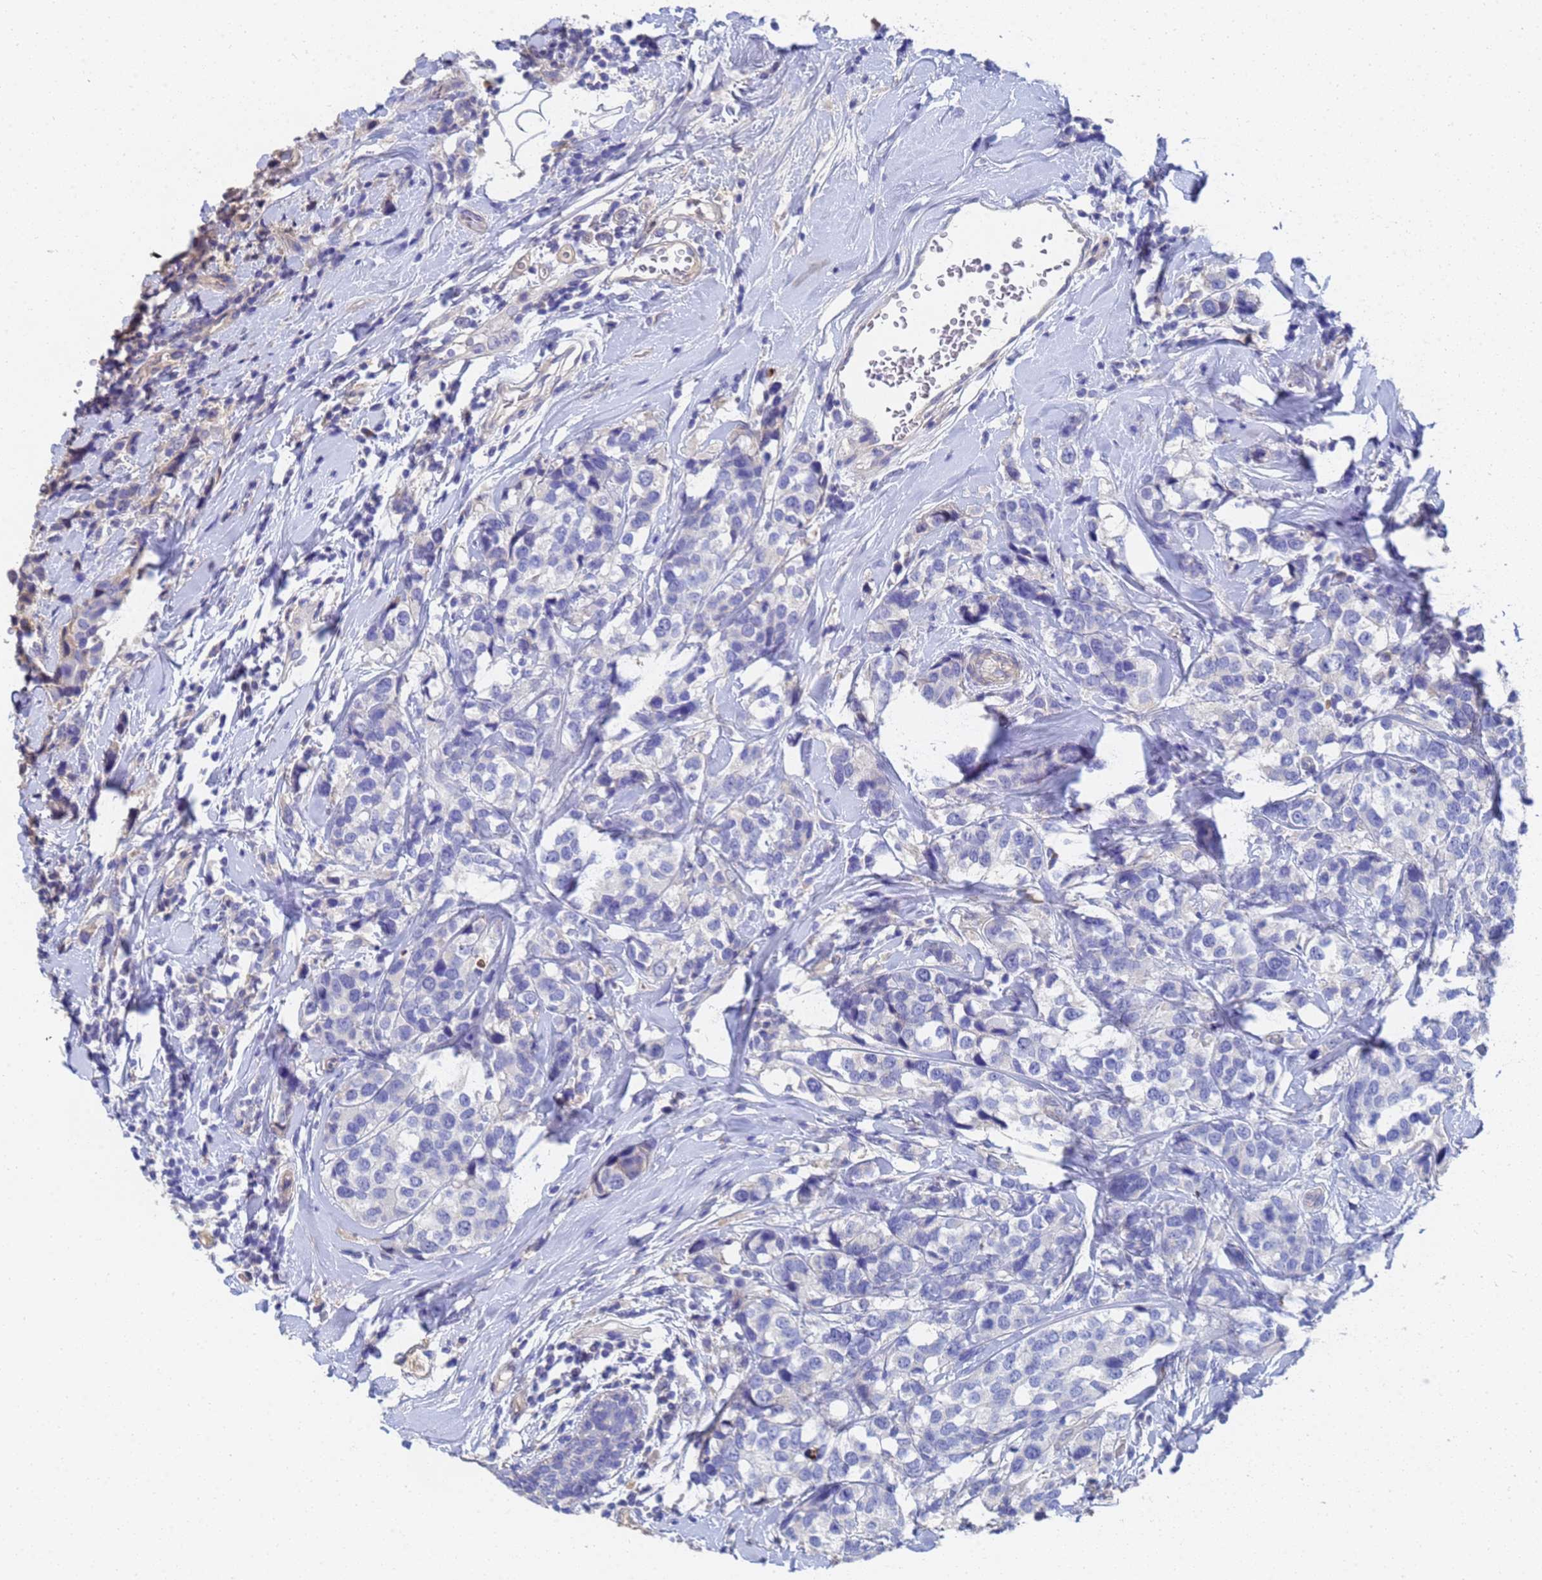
{"staining": {"intensity": "negative", "quantity": "none", "location": "none"}, "tissue": "breast cancer", "cell_type": "Tumor cells", "image_type": "cancer", "snomed": [{"axis": "morphology", "description": "Lobular carcinoma"}, {"axis": "topography", "description": "Breast"}], "caption": "This is an IHC micrograph of breast lobular carcinoma. There is no expression in tumor cells.", "gene": "LBX2", "patient": {"sex": "female", "age": 59}}